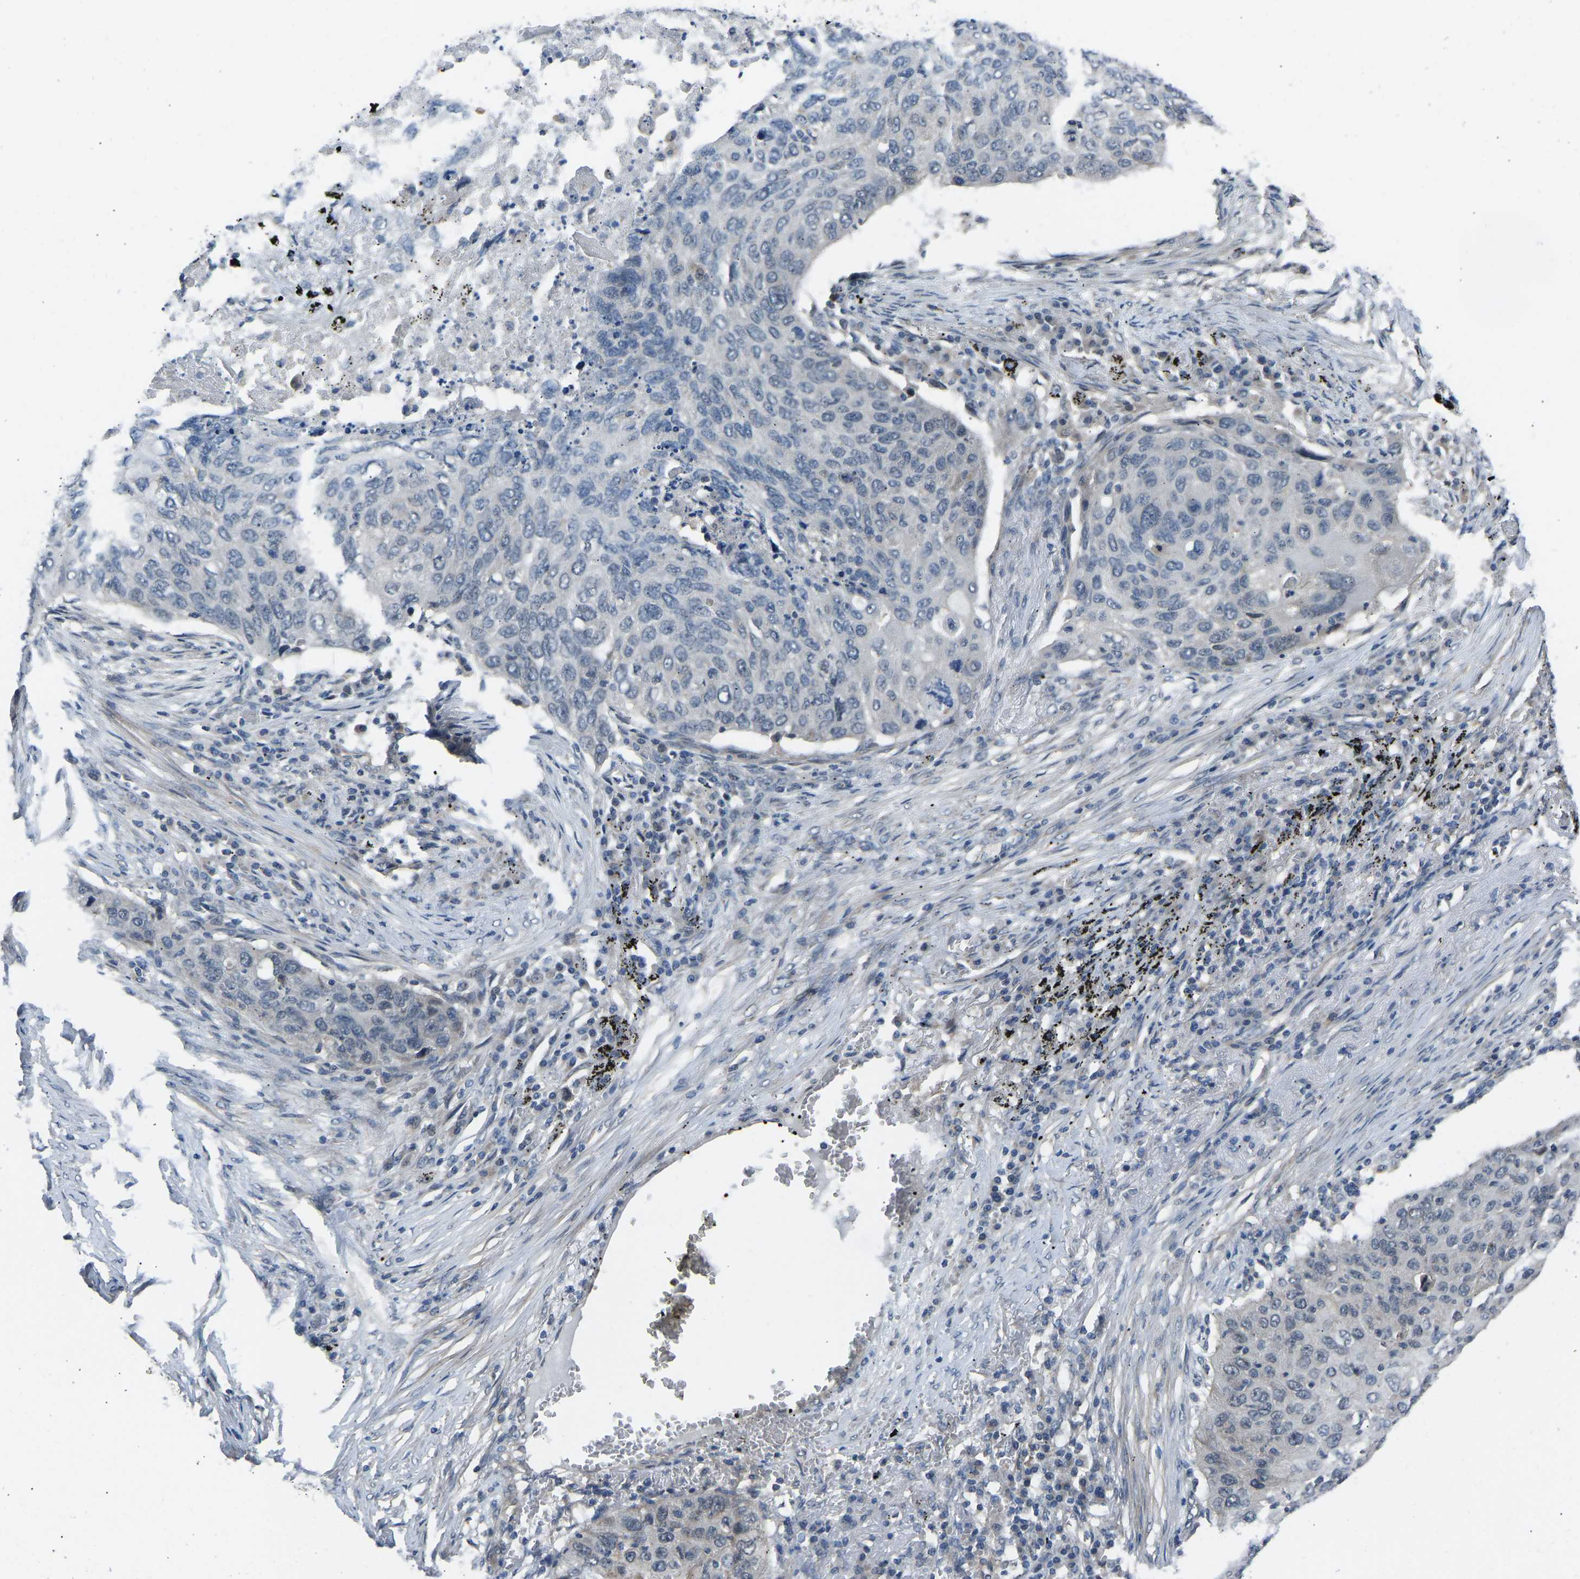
{"staining": {"intensity": "negative", "quantity": "none", "location": "none"}, "tissue": "lung cancer", "cell_type": "Tumor cells", "image_type": "cancer", "snomed": [{"axis": "morphology", "description": "Squamous cell carcinoma, NOS"}, {"axis": "topography", "description": "Lung"}], "caption": "Human lung cancer stained for a protein using immunohistochemistry (IHC) displays no staining in tumor cells.", "gene": "CDK2AP1", "patient": {"sex": "female", "age": 63}}